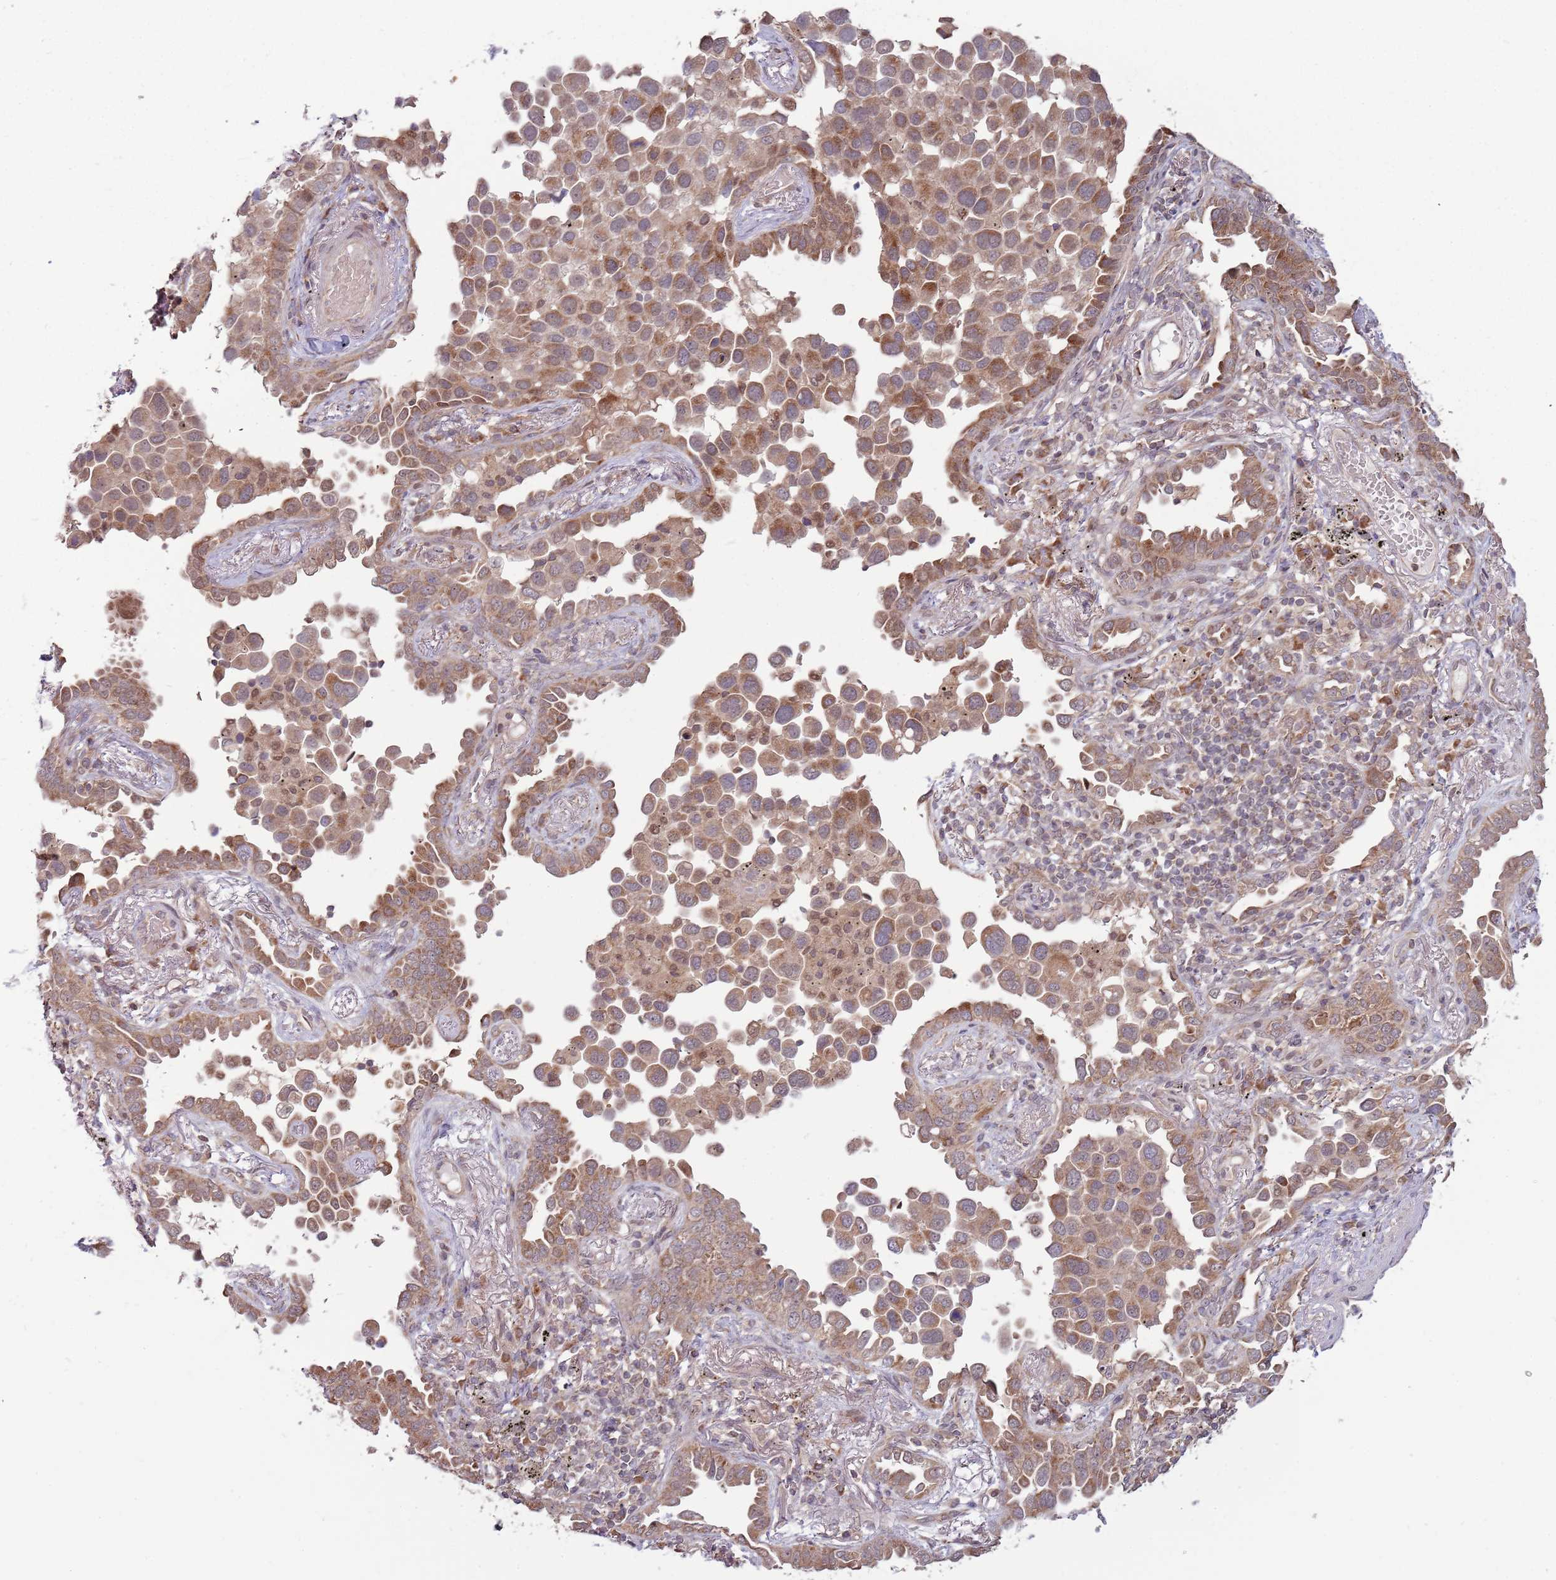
{"staining": {"intensity": "moderate", "quantity": ">75%", "location": "cytoplasmic/membranous"}, "tissue": "lung cancer", "cell_type": "Tumor cells", "image_type": "cancer", "snomed": [{"axis": "morphology", "description": "Adenocarcinoma, NOS"}, {"axis": "topography", "description": "Lung"}], "caption": "Immunohistochemical staining of adenocarcinoma (lung) displays moderate cytoplasmic/membranous protein positivity in about >75% of tumor cells. The staining was performed using DAB to visualize the protein expression in brown, while the nuclei were stained in blue with hematoxylin (Magnification: 20x).", "gene": "RNF181", "patient": {"sex": "male", "age": 67}}